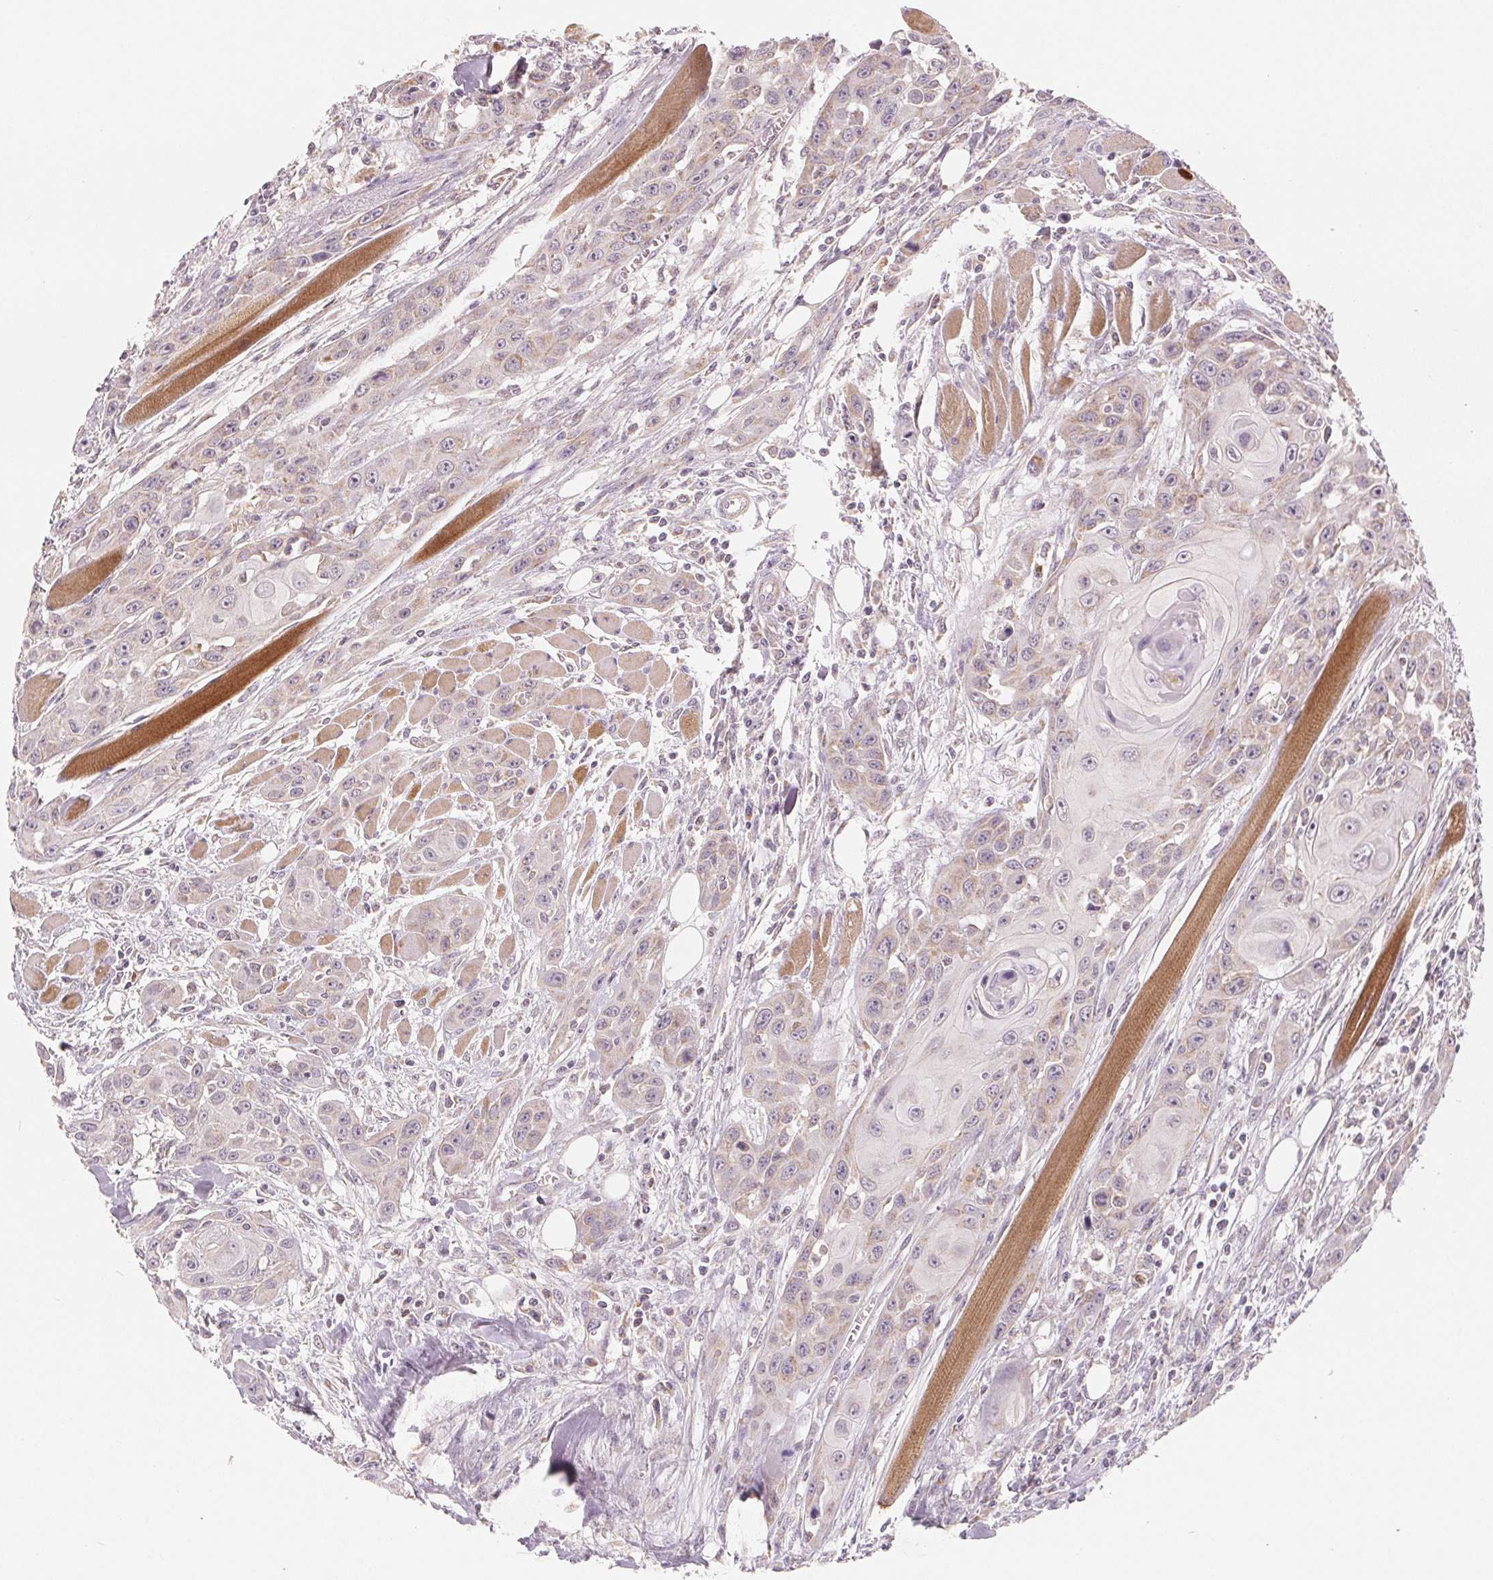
{"staining": {"intensity": "weak", "quantity": "<25%", "location": "cytoplasmic/membranous"}, "tissue": "head and neck cancer", "cell_type": "Tumor cells", "image_type": "cancer", "snomed": [{"axis": "morphology", "description": "Squamous cell carcinoma, NOS"}, {"axis": "topography", "description": "Head-Neck"}], "caption": "This micrograph is of head and neck cancer (squamous cell carcinoma) stained with immunohistochemistry to label a protein in brown with the nuclei are counter-stained blue. There is no positivity in tumor cells.", "gene": "GHITM", "patient": {"sex": "female", "age": 80}}